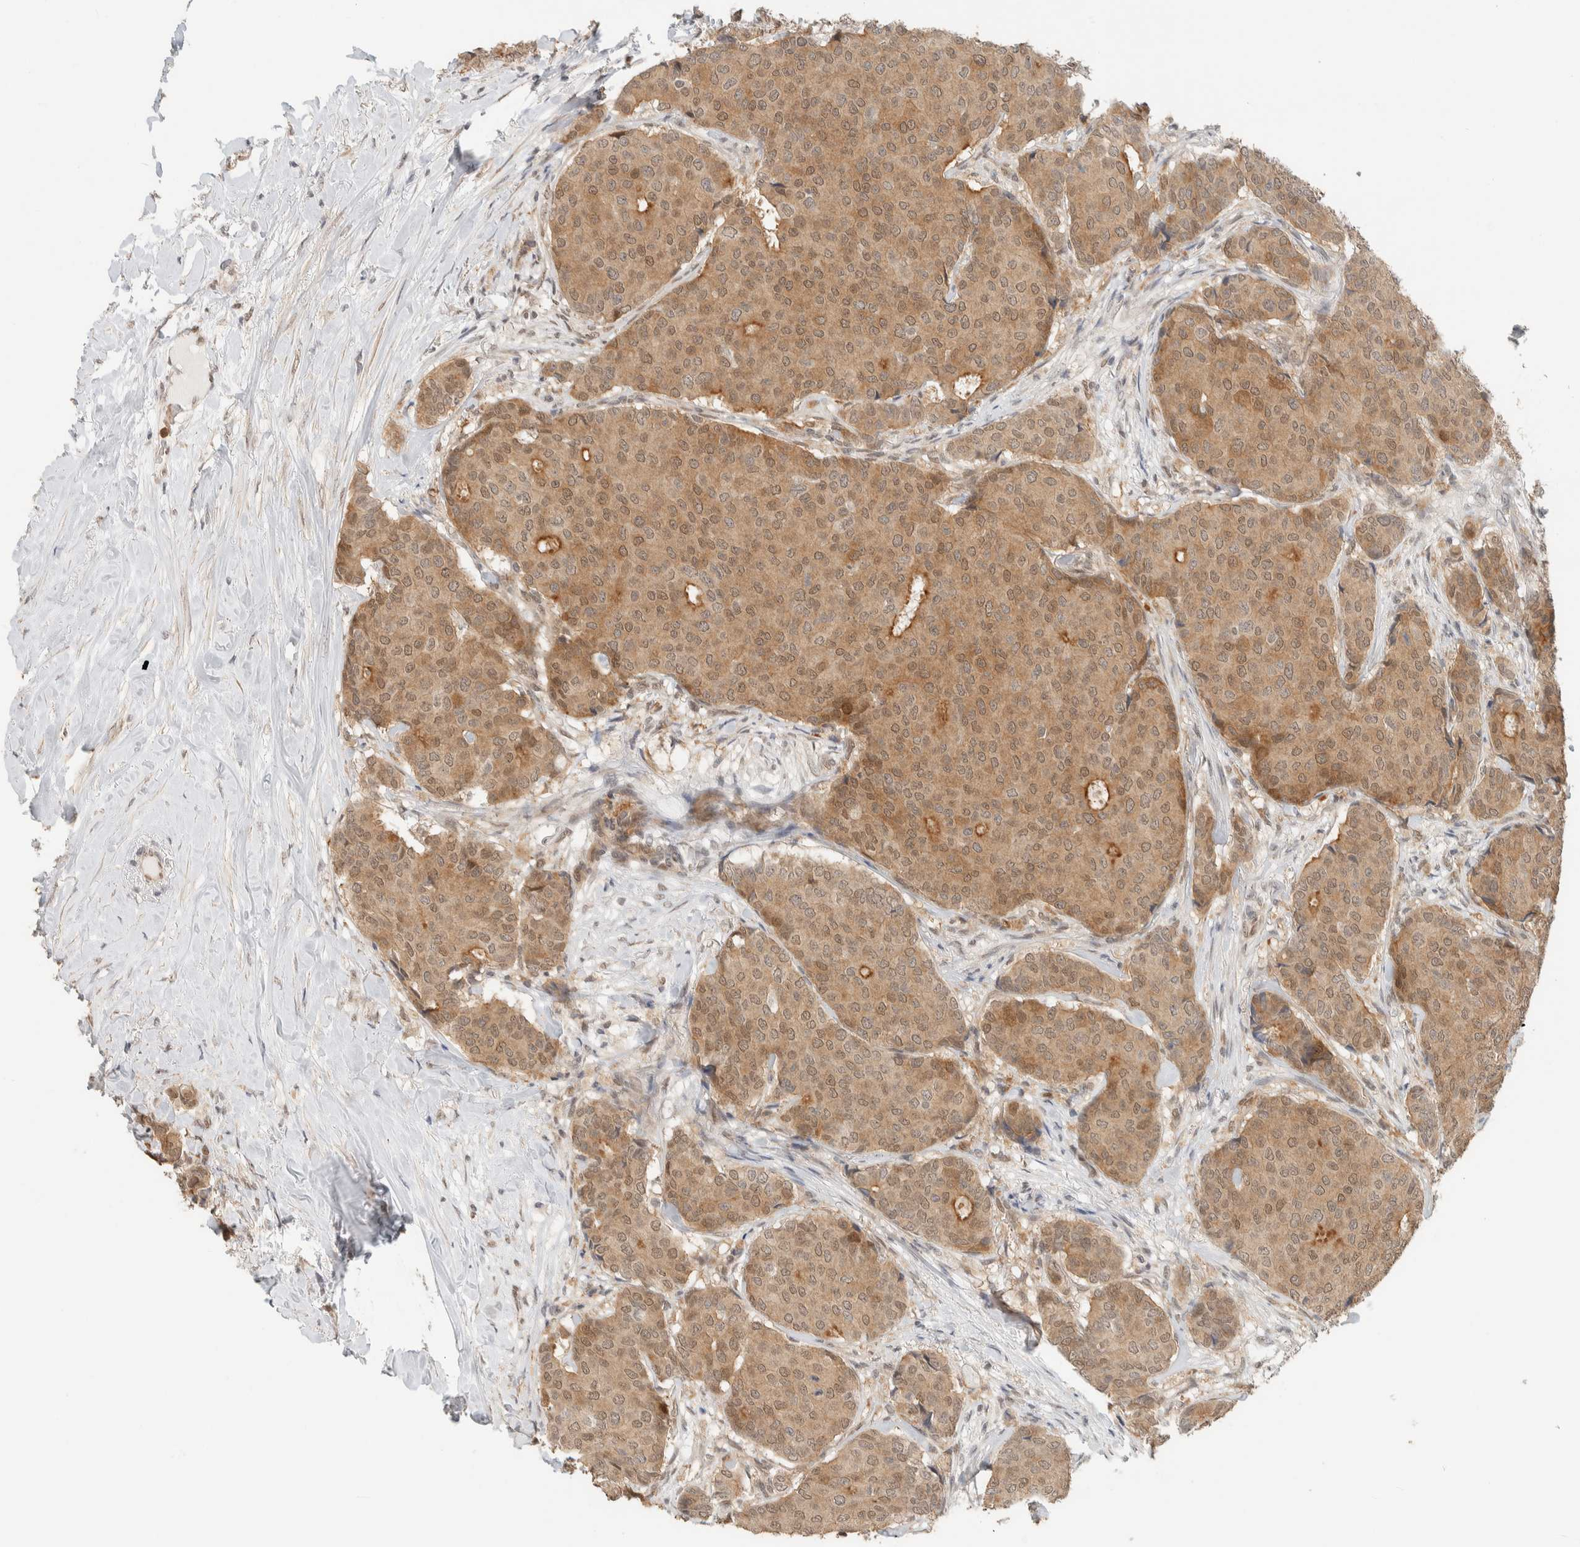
{"staining": {"intensity": "moderate", "quantity": ">75%", "location": "cytoplasmic/membranous"}, "tissue": "breast cancer", "cell_type": "Tumor cells", "image_type": "cancer", "snomed": [{"axis": "morphology", "description": "Duct carcinoma"}, {"axis": "topography", "description": "Breast"}], "caption": "A brown stain highlights moderate cytoplasmic/membranous expression of a protein in breast infiltrating ductal carcinoma tumor cells.", "gene": "ZBTB2", "patient": {"sex": "female", "age": 75}}